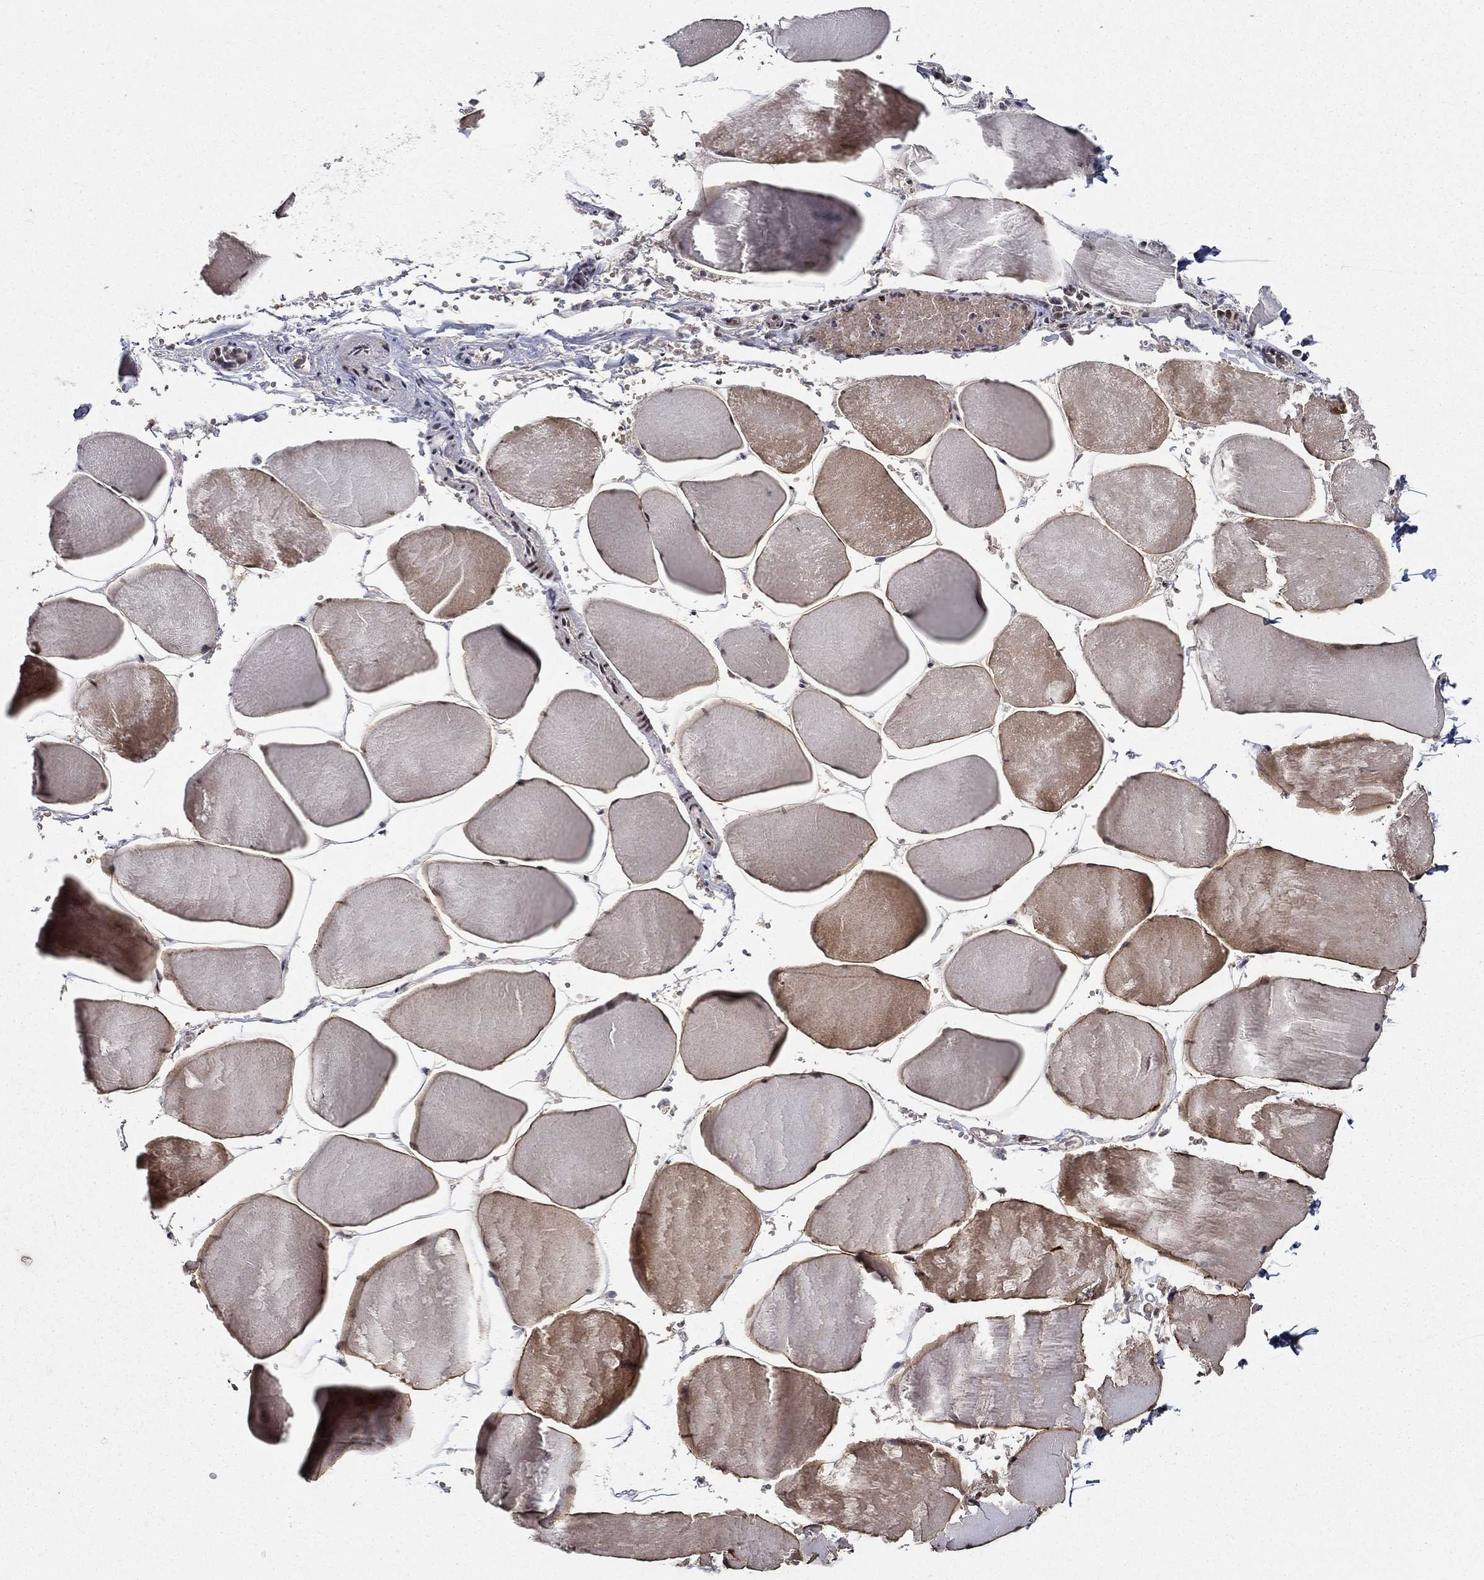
{"staining": {"intensity": "moderate", "quantity": "<25%", "location": "cytoplasmic/membranous,nuclear"}, "tissue": "skeletal muscle", "cell_type": "Myocytes", "image_type": "normal", "snomed": [{"axis": "morphology", "description": "Normal tissue, NOS"}, {"axis": "morphology", "description": "Malignant melanoma, Metastatic site"}, {"axis": "topography", "description": "Skeletal muscle"}], "caption": "Skeletal muscle stained with DAB (3,3'-diaminobenzidine) IHC reveals low levels of moderate cytoplasmic/membranous,nuclear positivity in approximately <25% of myocytes. (DAB IHC with brightfield microscopy, high magnification).", "gene": "CDCA7L", "patient": {"sex": "male", "age": 50}}